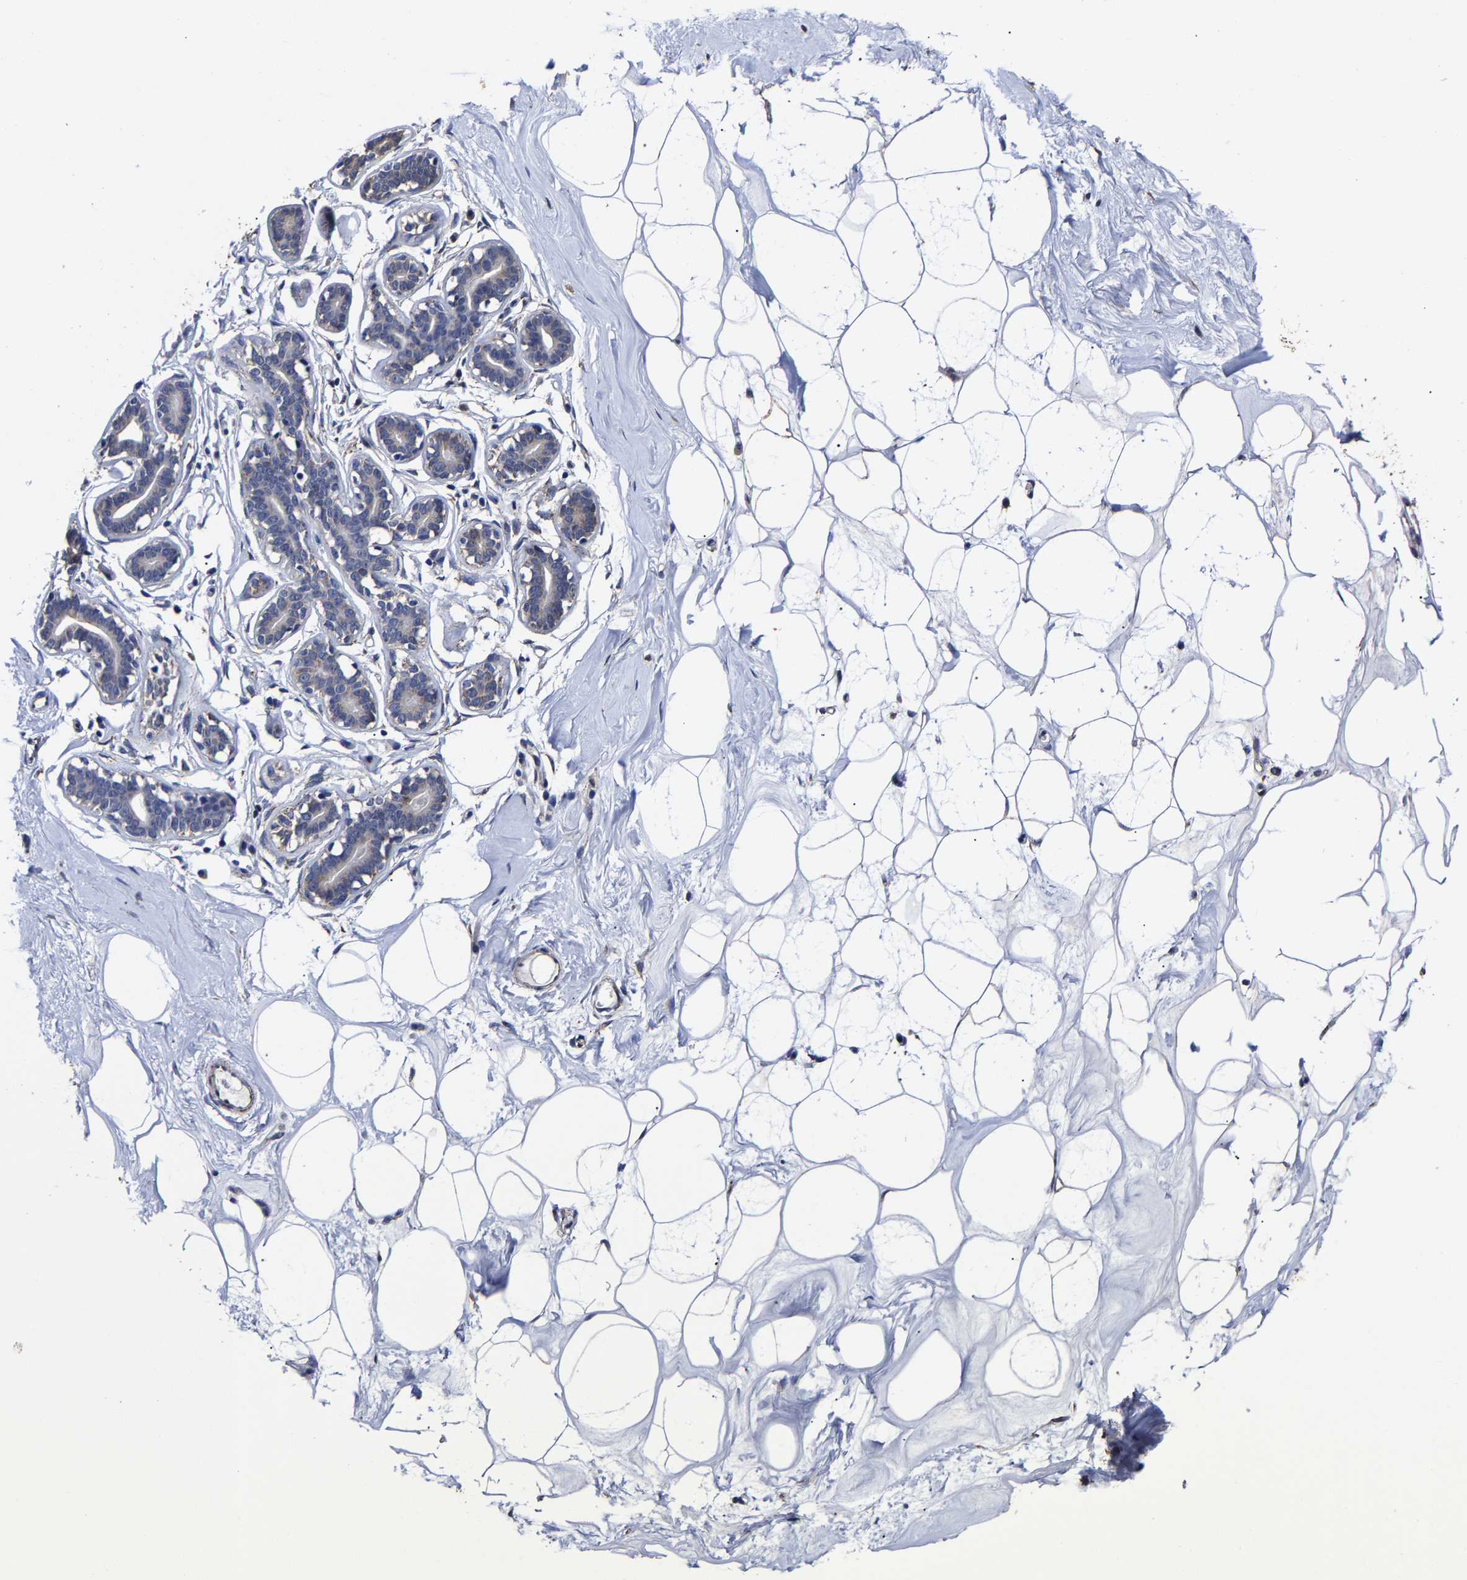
{"staining": {"intensity": "weak", "quantity": ">75%", "location": "cytoplasmic/membranous"}, "tissue": "adipose tissue", "cell_type": "Adipocytes", "image_type": "normal", "snomed": [{"axis": "morphology", "description": "Normal tissue, NOS"}, {"axis": "morphology", "description": "Fibrosis, NOS"}, {"axis": "topography", "description": "Breast"}, {"axis": "topography", "description": "Adipose tissue"}], "caption": "IHC staining of normal adipose tissue, which exhibits low levels of weak cytoplasmic/membranous expression in about >75% of adipocytes indicating weak cytoplasmic/membranous protein staining. The staining was performed using DAB (3,3'-diaminobenzidine) (brown) for protein detection and nuclei were counterstained in hematoxylin (blue).", "gene": "AASS", "patient": {"sex": "female", "age": 39}}